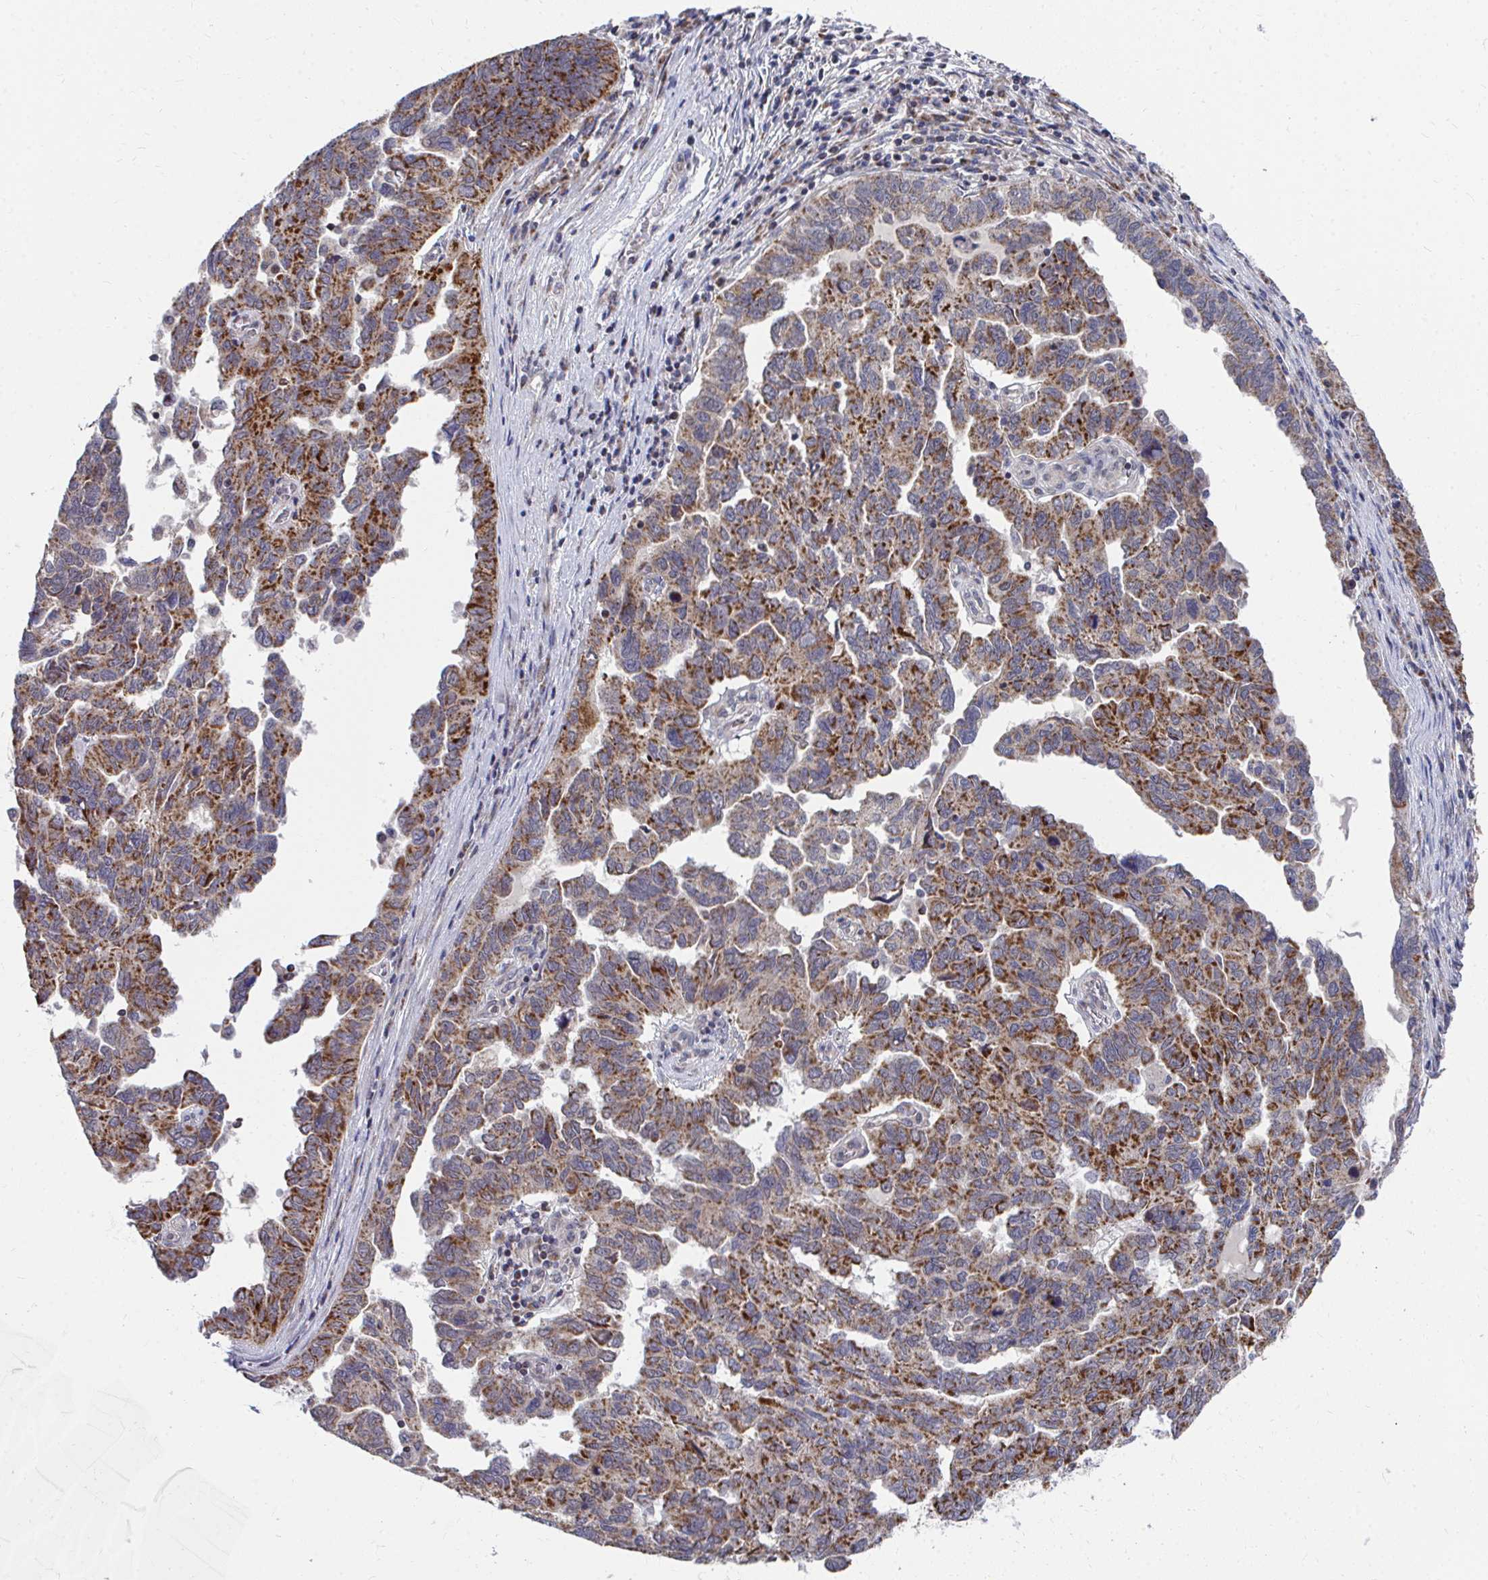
{"staining": {"intensity": "moderate", "quantity": ">75%", "location": "cytoplasmic/membranous"}, "tissue": "ovarian cancer", "cell_type": "Tumor cells", "image_type": "cancer", "snomed": [{"axis": "morphology", "description": "Cystadenocarcinoma, serous, NOS"}, {"axis": "topography", "description": "Ovary"}], "caption": "Immunohistochemical staining of ovarian cancer (serous cystadenocarcinoma) displays moderate cytoplasmic/membranous protein expression in about >75% of tumor cells.", "gene": "PEX3", "patient": {"sex": "female", "age": 64}}